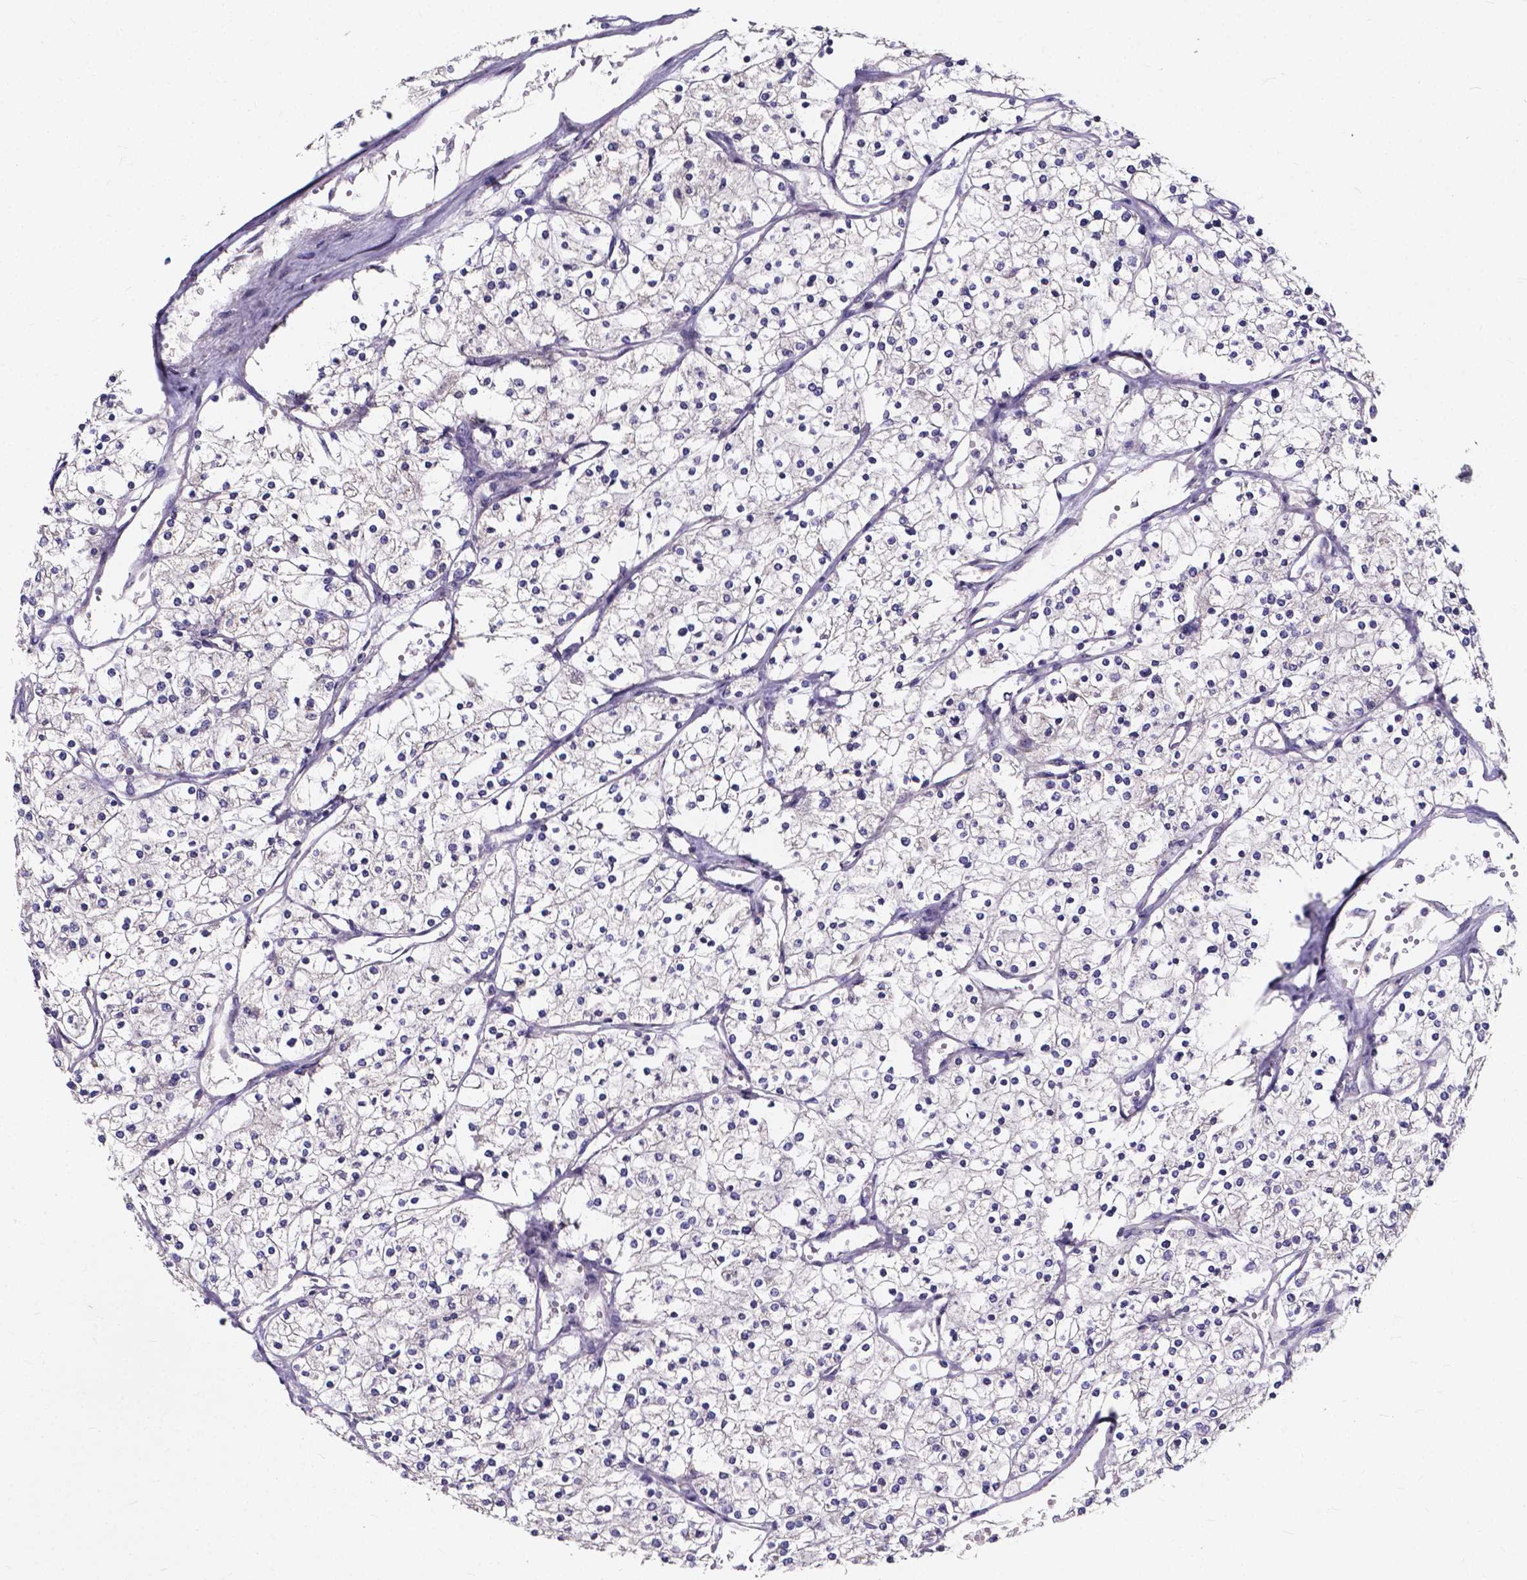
{"staining": {"intensity": "negative", "quantity": "none", "location": "none"}, "tissue": "renal cancer", "cell_type": "Tumor cells", "image_type": "cancer", "snomed": [{"axis": "morphology", "description": "Adenocarcinoma, NOS"}, {"axis": "topography", "description": "Kidney"}], "caption": "This micrograph is of adenocarcinoma (renal) stained with IHC to label a protein in brown with the nuclei are counter-stained blue. There is no positivity in tumor cells.", "gene": "SPOCD1", "patient": {"sex": "male", "age": 80}}